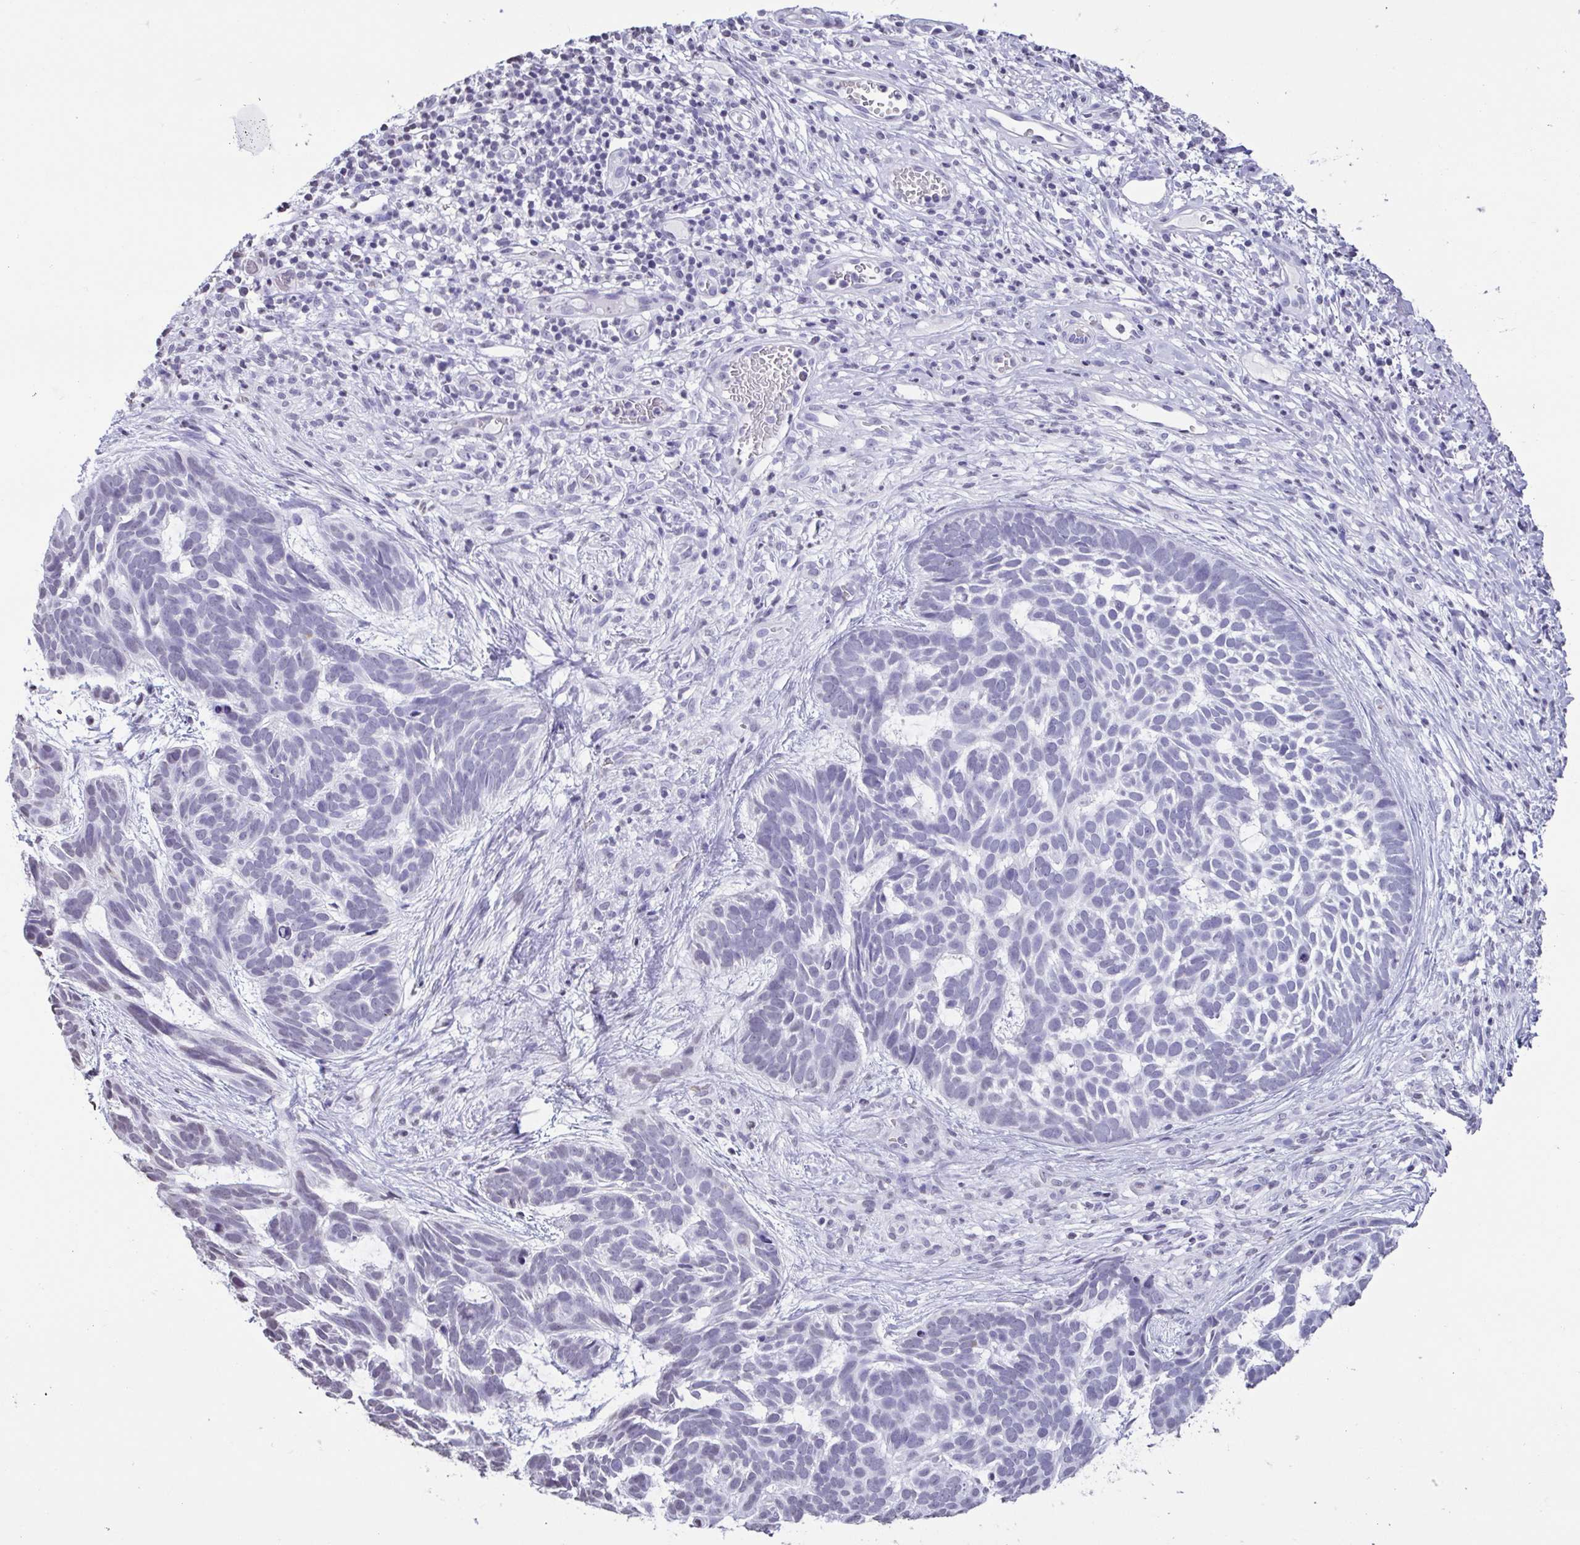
{"staining": {"intensity": "negative", "quantity": "none", "location": "none"}, "tissue": "skin cancer", "cell_type": "Tumor cells", "image_type": "cancer", "snomed": [{"axis": "morphology", "description": "Basal cell carcinoma"}, {"axis": "topography", "description": "Skin"}], "caption": "A histopathology image of skin cancer stained for a protein displays no brown staining in tumor cells.", "gene": "VCY1B", "patient": {"sex": "male", "age": 78}}